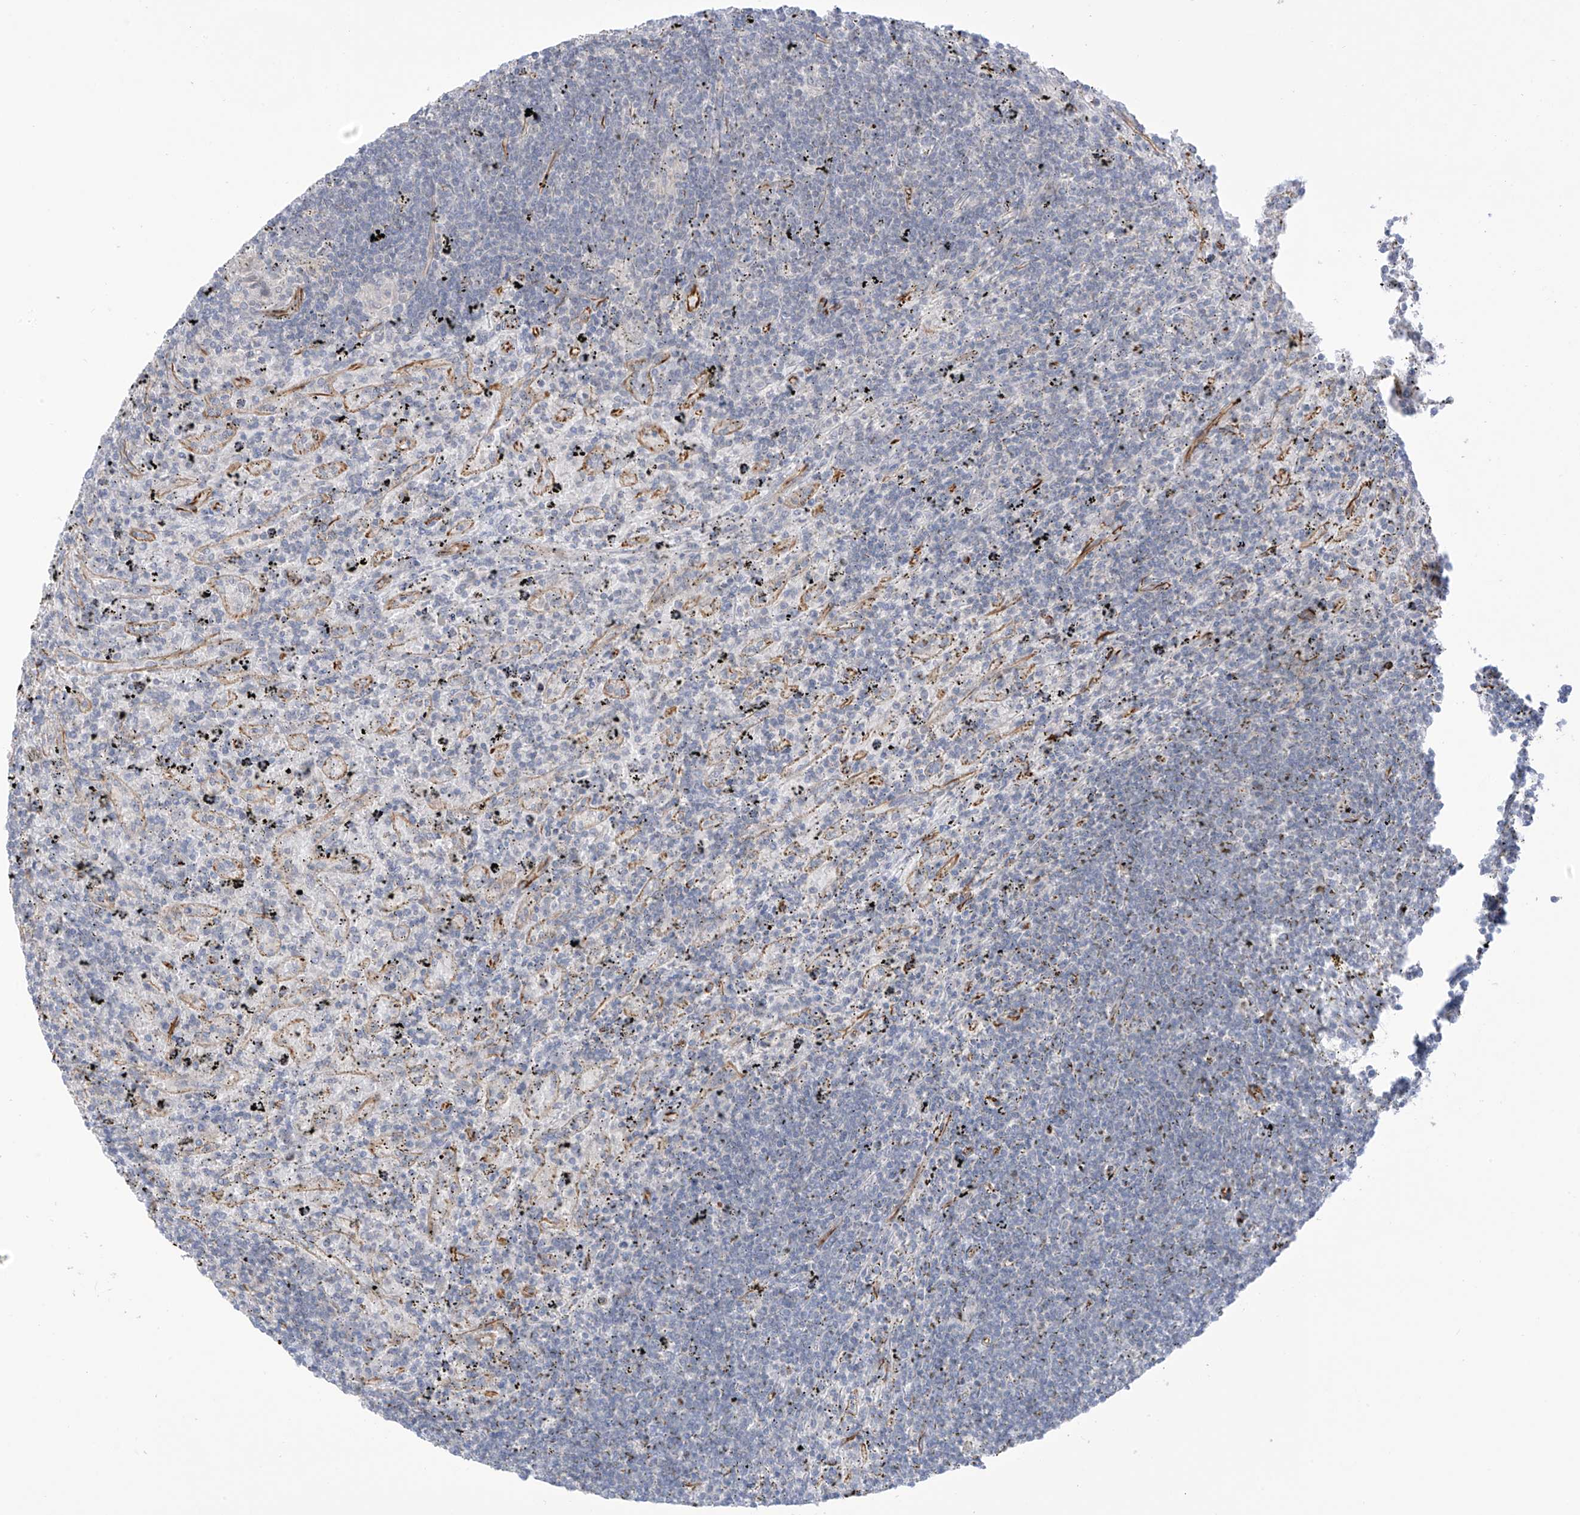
{"staining": {"intensity": "negative", "quantity": "none", "location": "none"}, "tissue": "lymphoma", "cell_type": "Tumor cells", "image_type": "cancer", "snomed": [{"axis": "morphology", "description": "Malignant lymphoma, non-Hodgkin's type, Low grade"}, {"axis": "topography", "description": "Spleen"}], "caption": "Tumor cells show no significant protein expression in low-grade malignant lymphoma, non-Hodgkin's type.", "gene": "HS6ST2", "patient": {"sex": "male", "age": 76}}